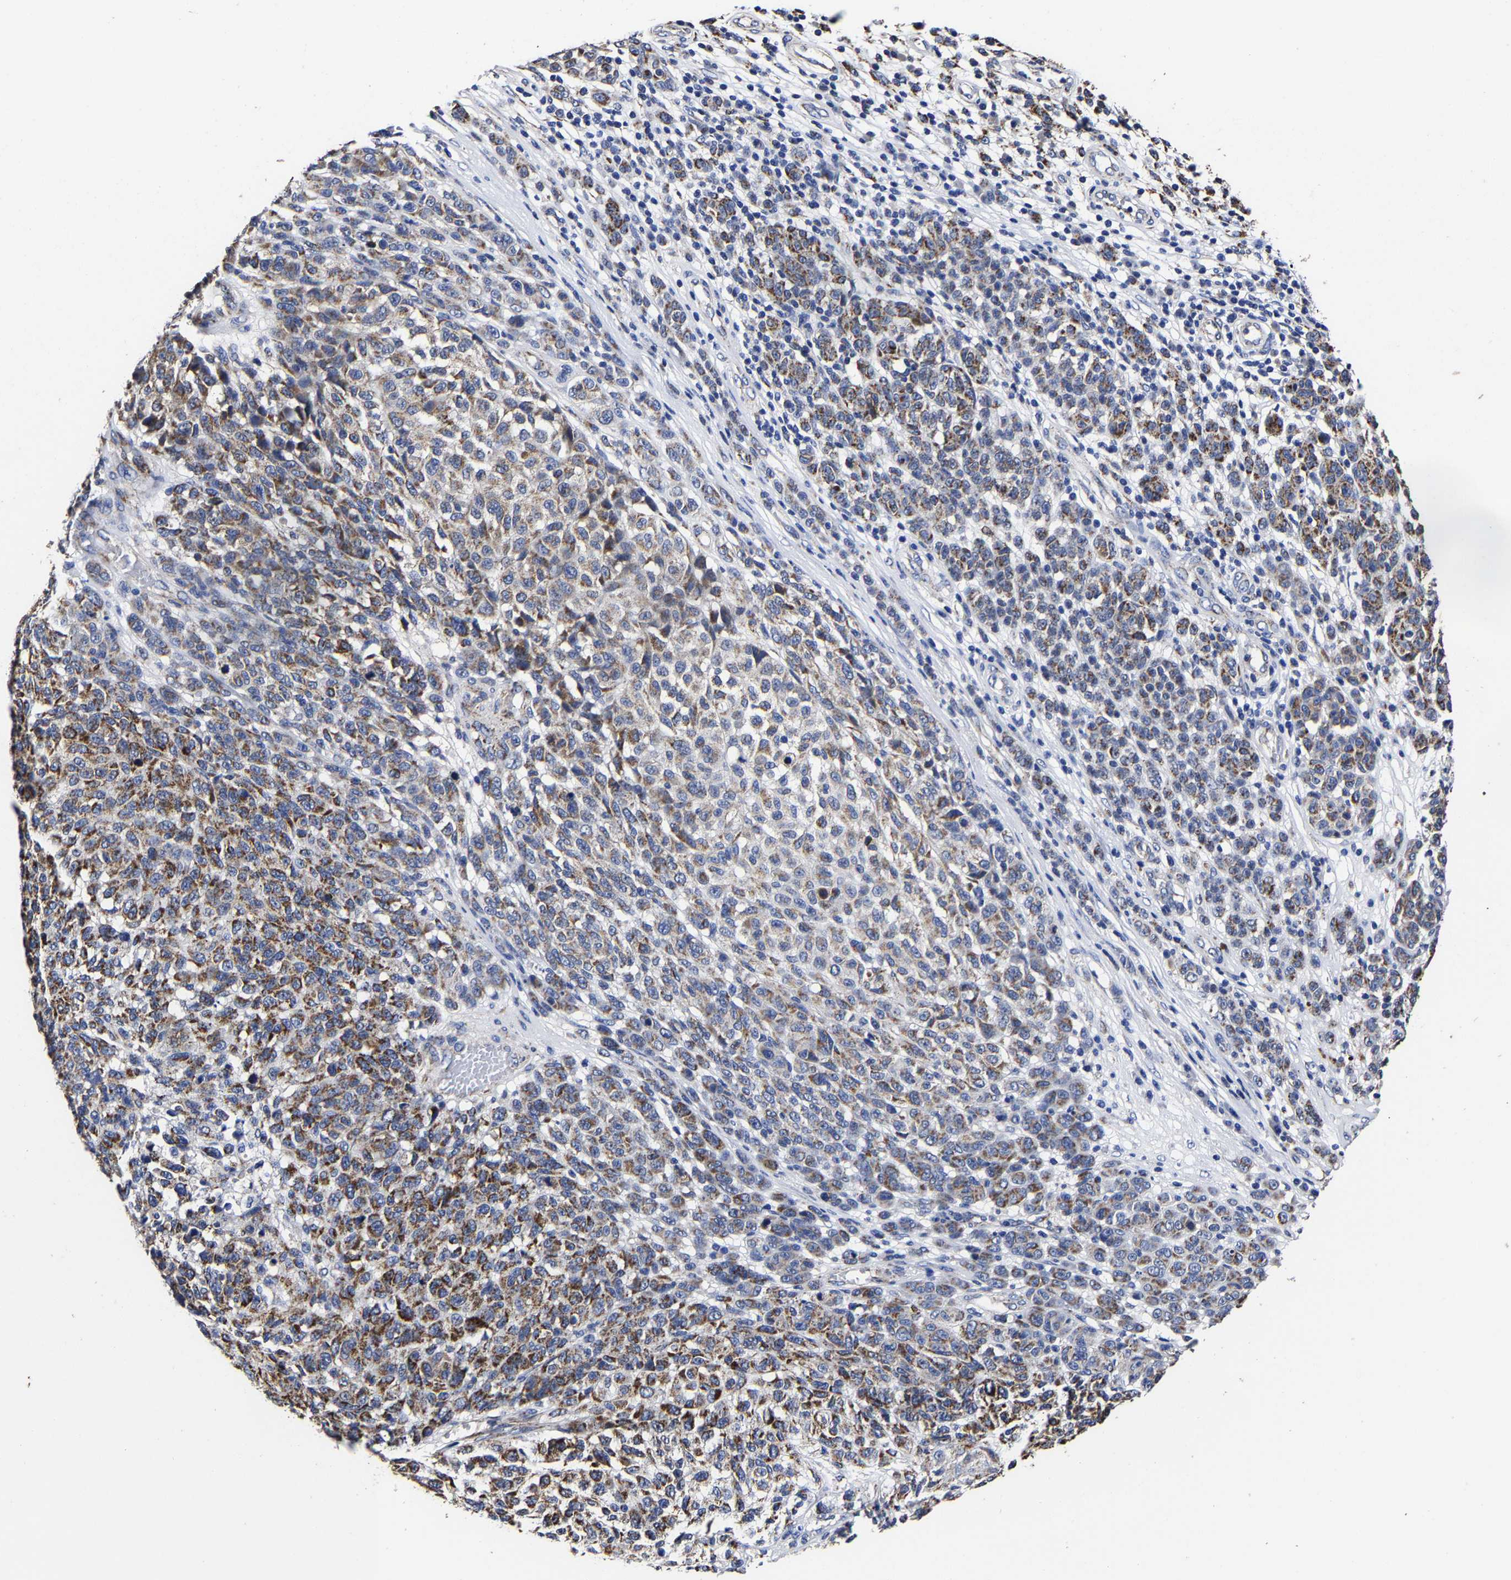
{"staining": {"intensity": "moderate", "quantity": ">75%", "location": "cytoplasmic/membranous"}, "tissue": "melanoma", "cell_type": "Tumor cells", "image_type": "cancer", "snomed": [{"axis": "morphology", "description": "Malignant melanoma, NOS"}, {"axis": "topography", "description": "Skin"}], "caption": "This is an image of immunohistochemistry staining of melanoma, which shows moderate staining in the cytoplasmic/membranous of tumor cells.", "gene": "AASS", "patient": {"sex": "male", "age": 59}}